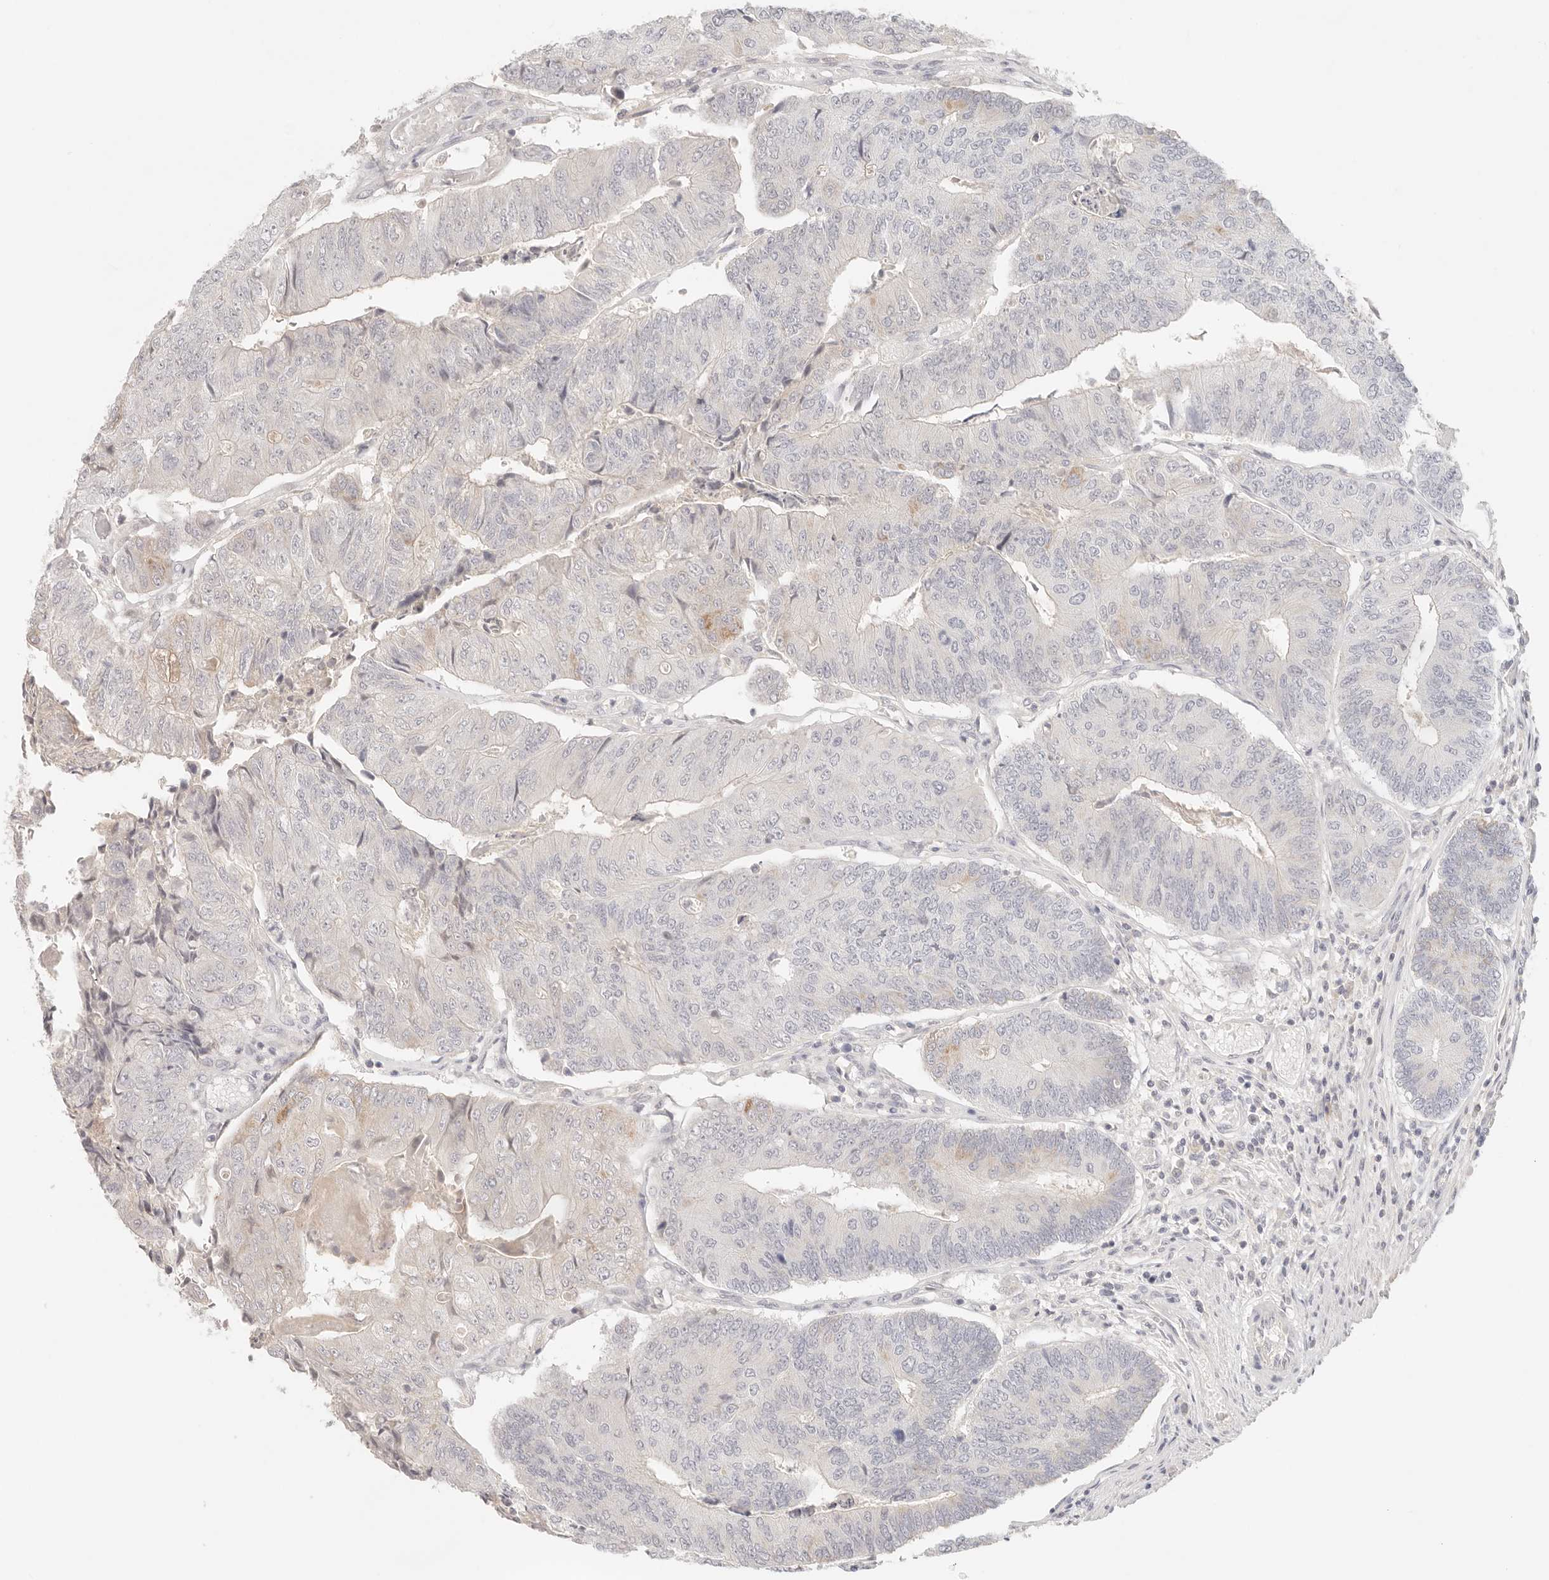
{"staining": {"intensity": "weak", "quantity": "<25%", "location": "cytoplasmic/membranous"}, "tissue": "colorectal cancer", "cell_type": "Tumor cells", "image_type": "cancer", "snomed": [{"axis": "morphology", "description": "Adenocarcinoma, NOS"}, {"axis": "topography", "description": "Colon"}], "caption": "IHC photomicrograph of adenocarcinoma (colorectal) stained for a protein (brown), which exhibits no expression in tumor cells. The staining was performed using DAB (3,3'-diaminobenzidine) to visualize the protein expression in brown, while the nuclei were stained in blue with hematoxylin (Magnification: 20x).", "gene": "SPHK1", "patient": {"sex": "female", "age": 67}}